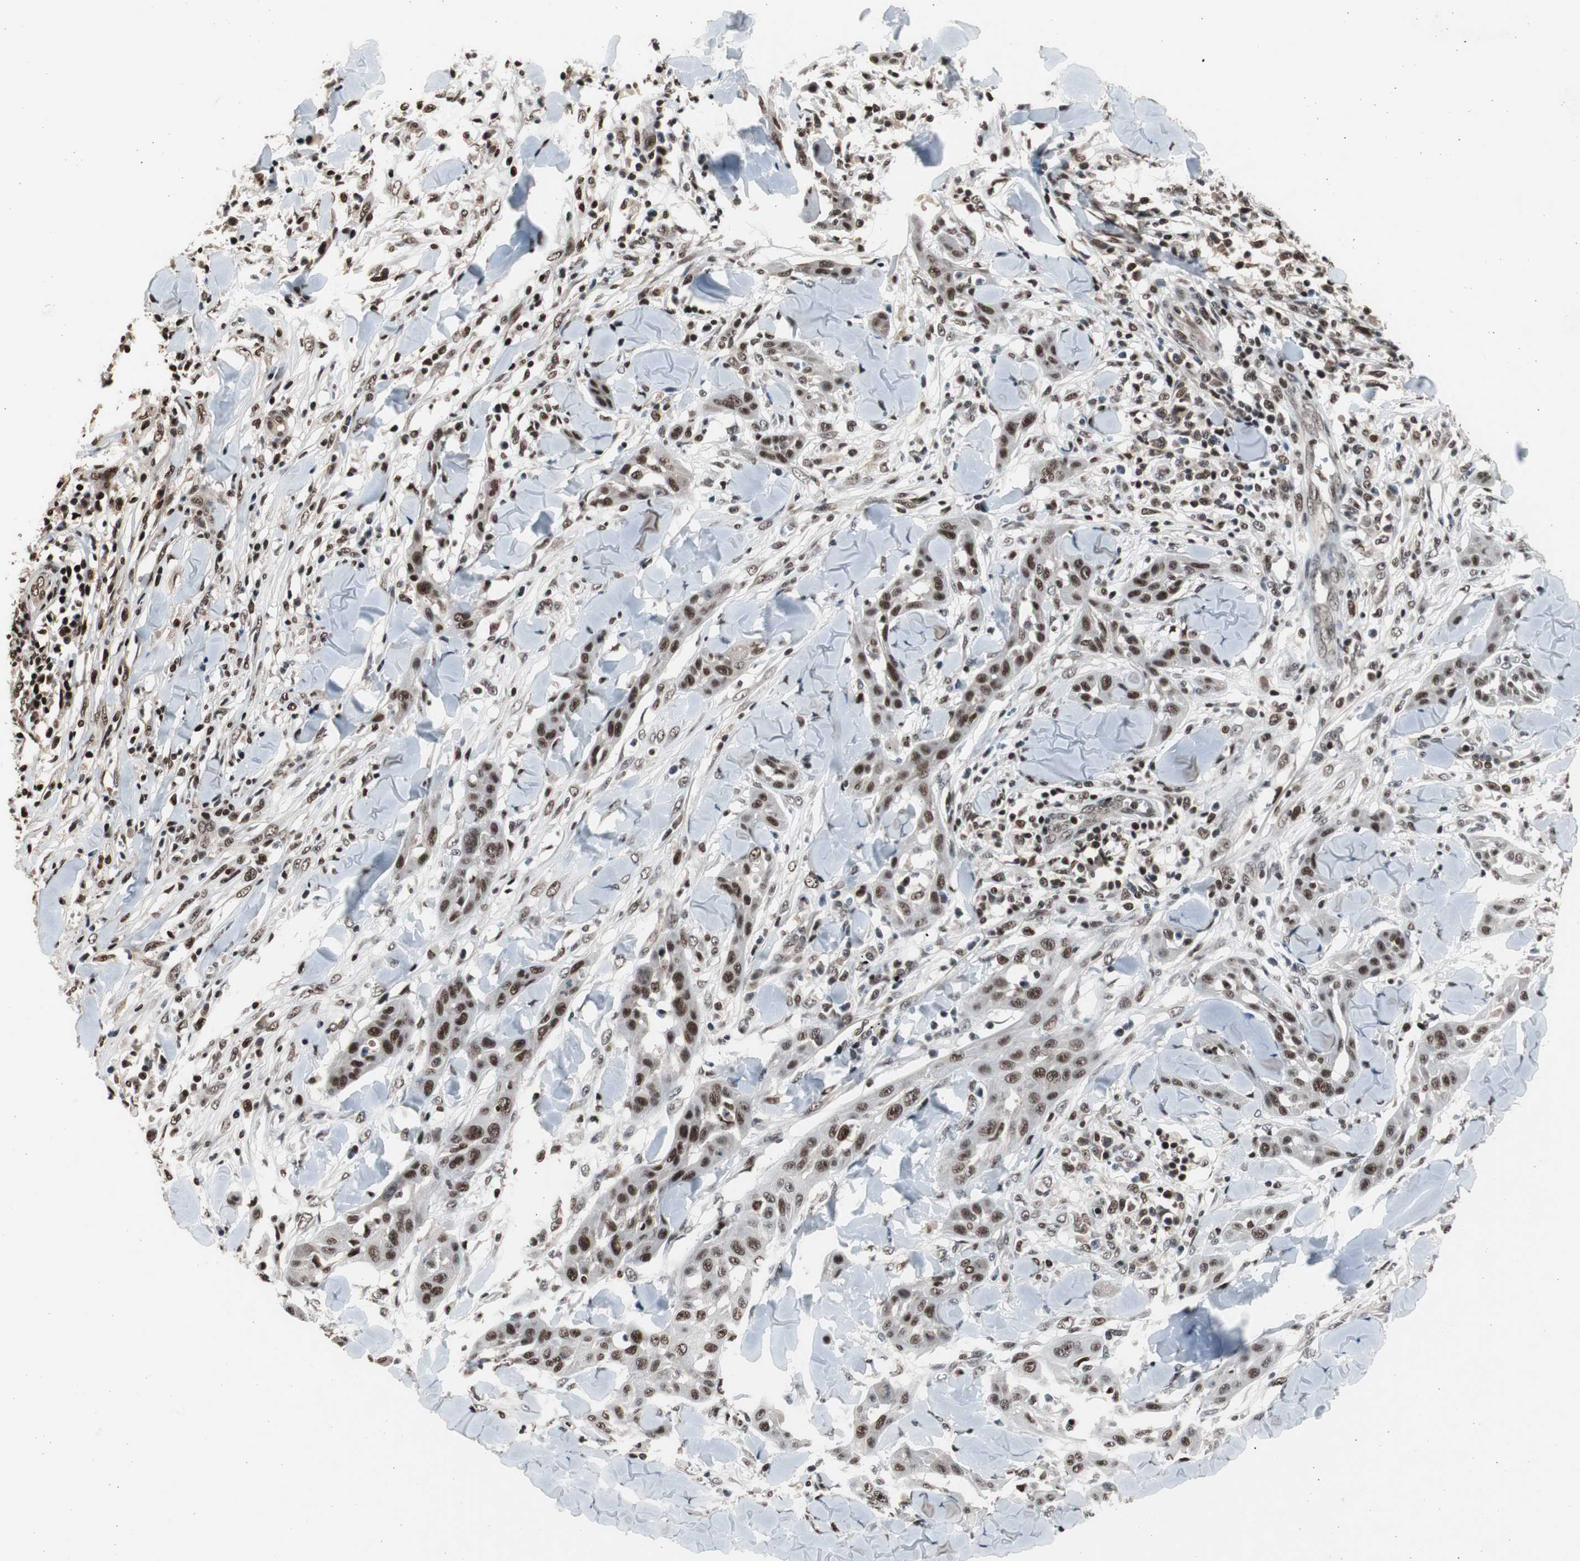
{"staining": {"intensity": "strong", "quantity": ">75%", "location": "nuclear"}, "tissue": "skin cancer", "cell_type": "Tumor cells", "image_type": "cancer", "snomed": [{"axis": "morphology", "description": "Squamous cell carcinoma, NOS"}, {"axis": "topography", "description": "Skin"}], "caption": "Protein staining of skin squamous cell carcinoma tissue exhibits strong nuclear expression in about >75% of tumor cells.", "gene": "RPA1", "patient": {"sex": "male", "age": 24}}